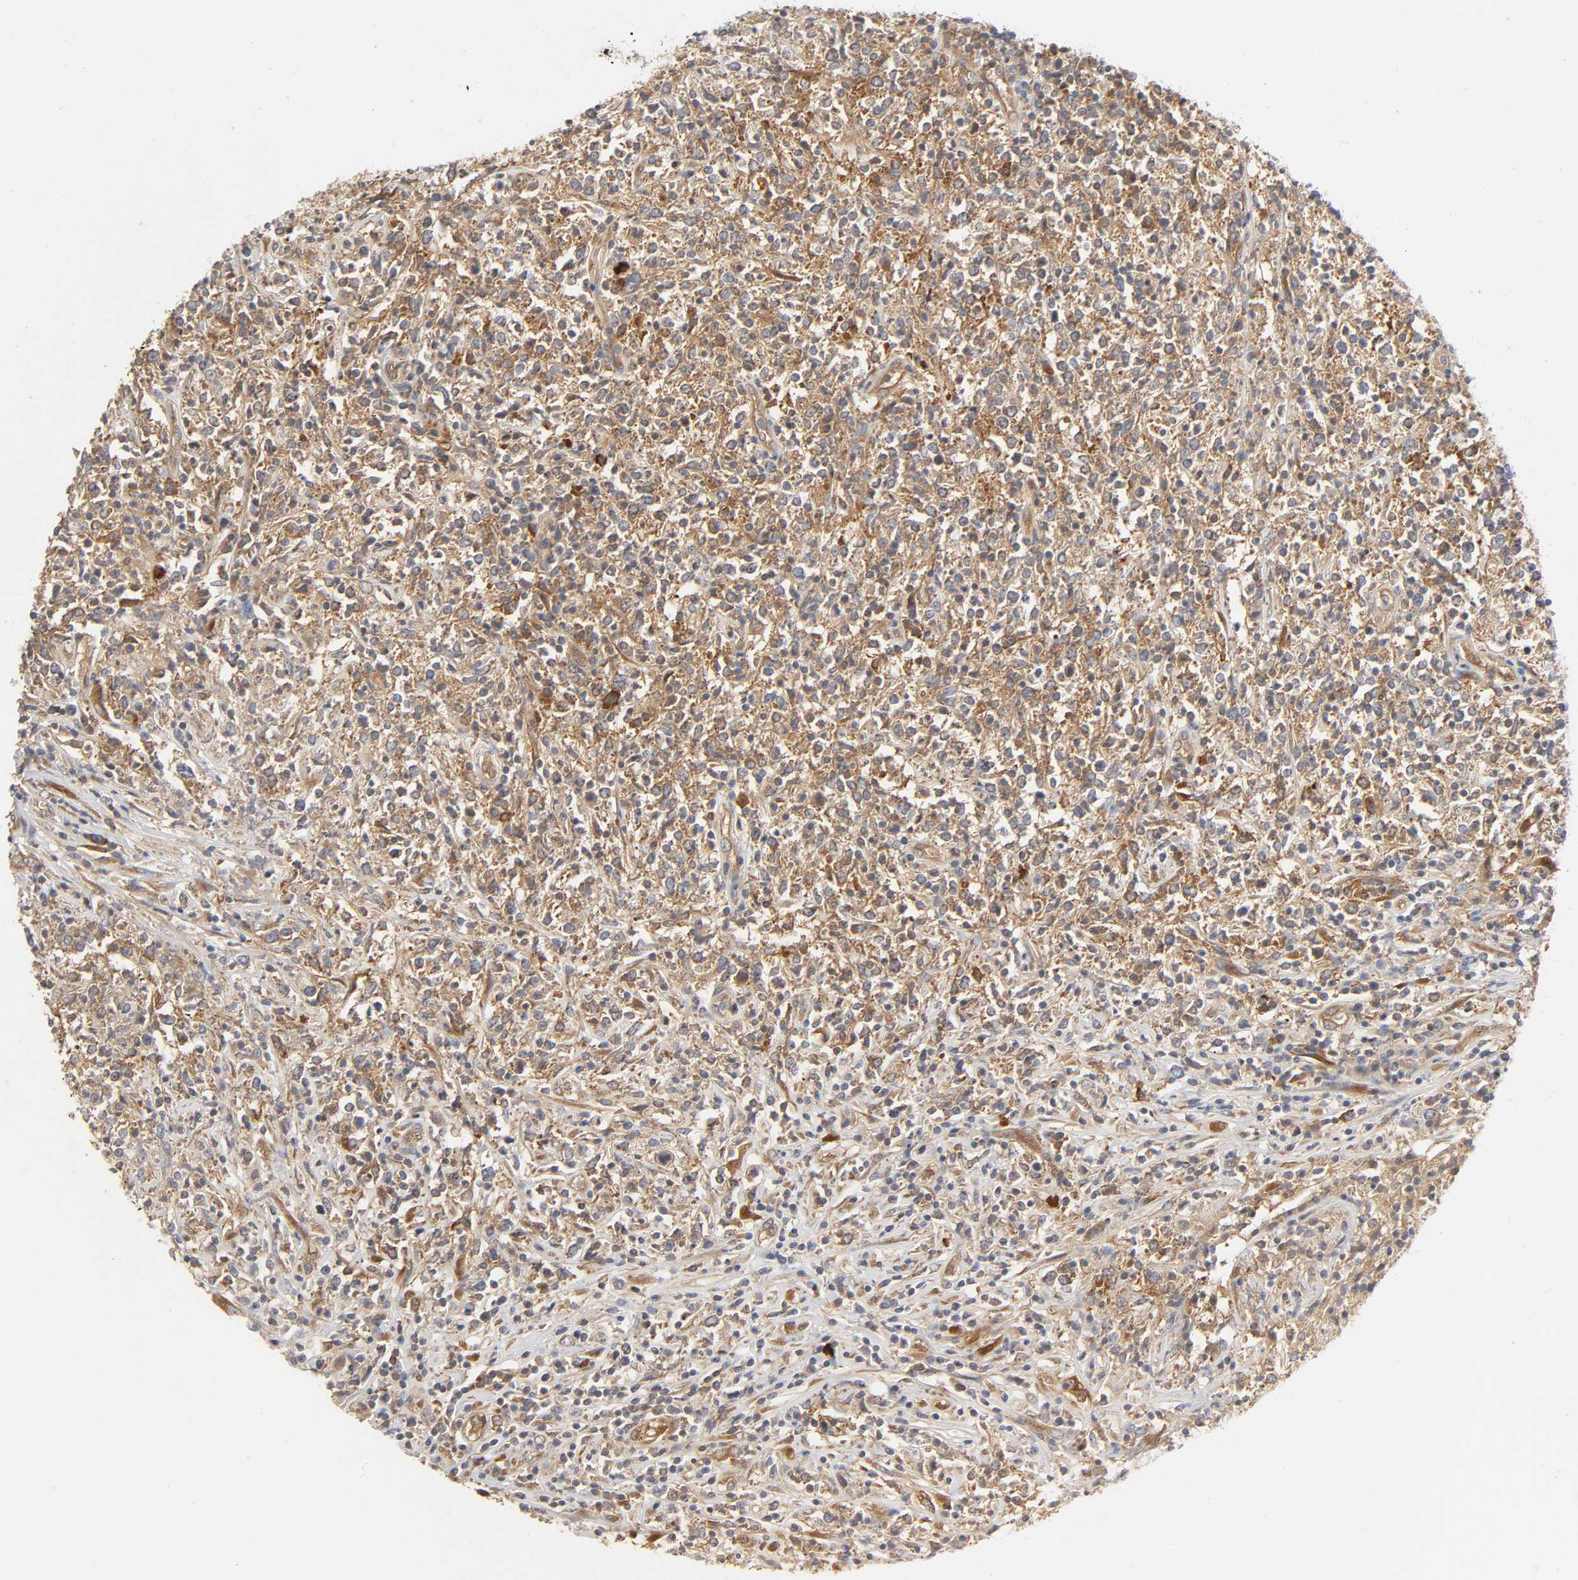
{"staining": {"intensity": "moderate", "quantity": ">75%", "location": "cytoplasmic/membranous"}, "tissue": "lymphoma", "cell_type": "Tumor cells", "image_type": "cancer", "snomed": [{"axis": "morphology", "description": "Malignant lymphoma, non-Hodgkin's type, High grade"}, {"axis": "topography", "description": "Lymph node"}], "caption": "Immunohistochemistry (IHC) of lymphoma exhibits medium levels of moderate cytoplasmic/membranous staining in approximately >75% of tumor cells.", "gene": "SCHIP1", "patient": {"sex": "female", "age": 84}}